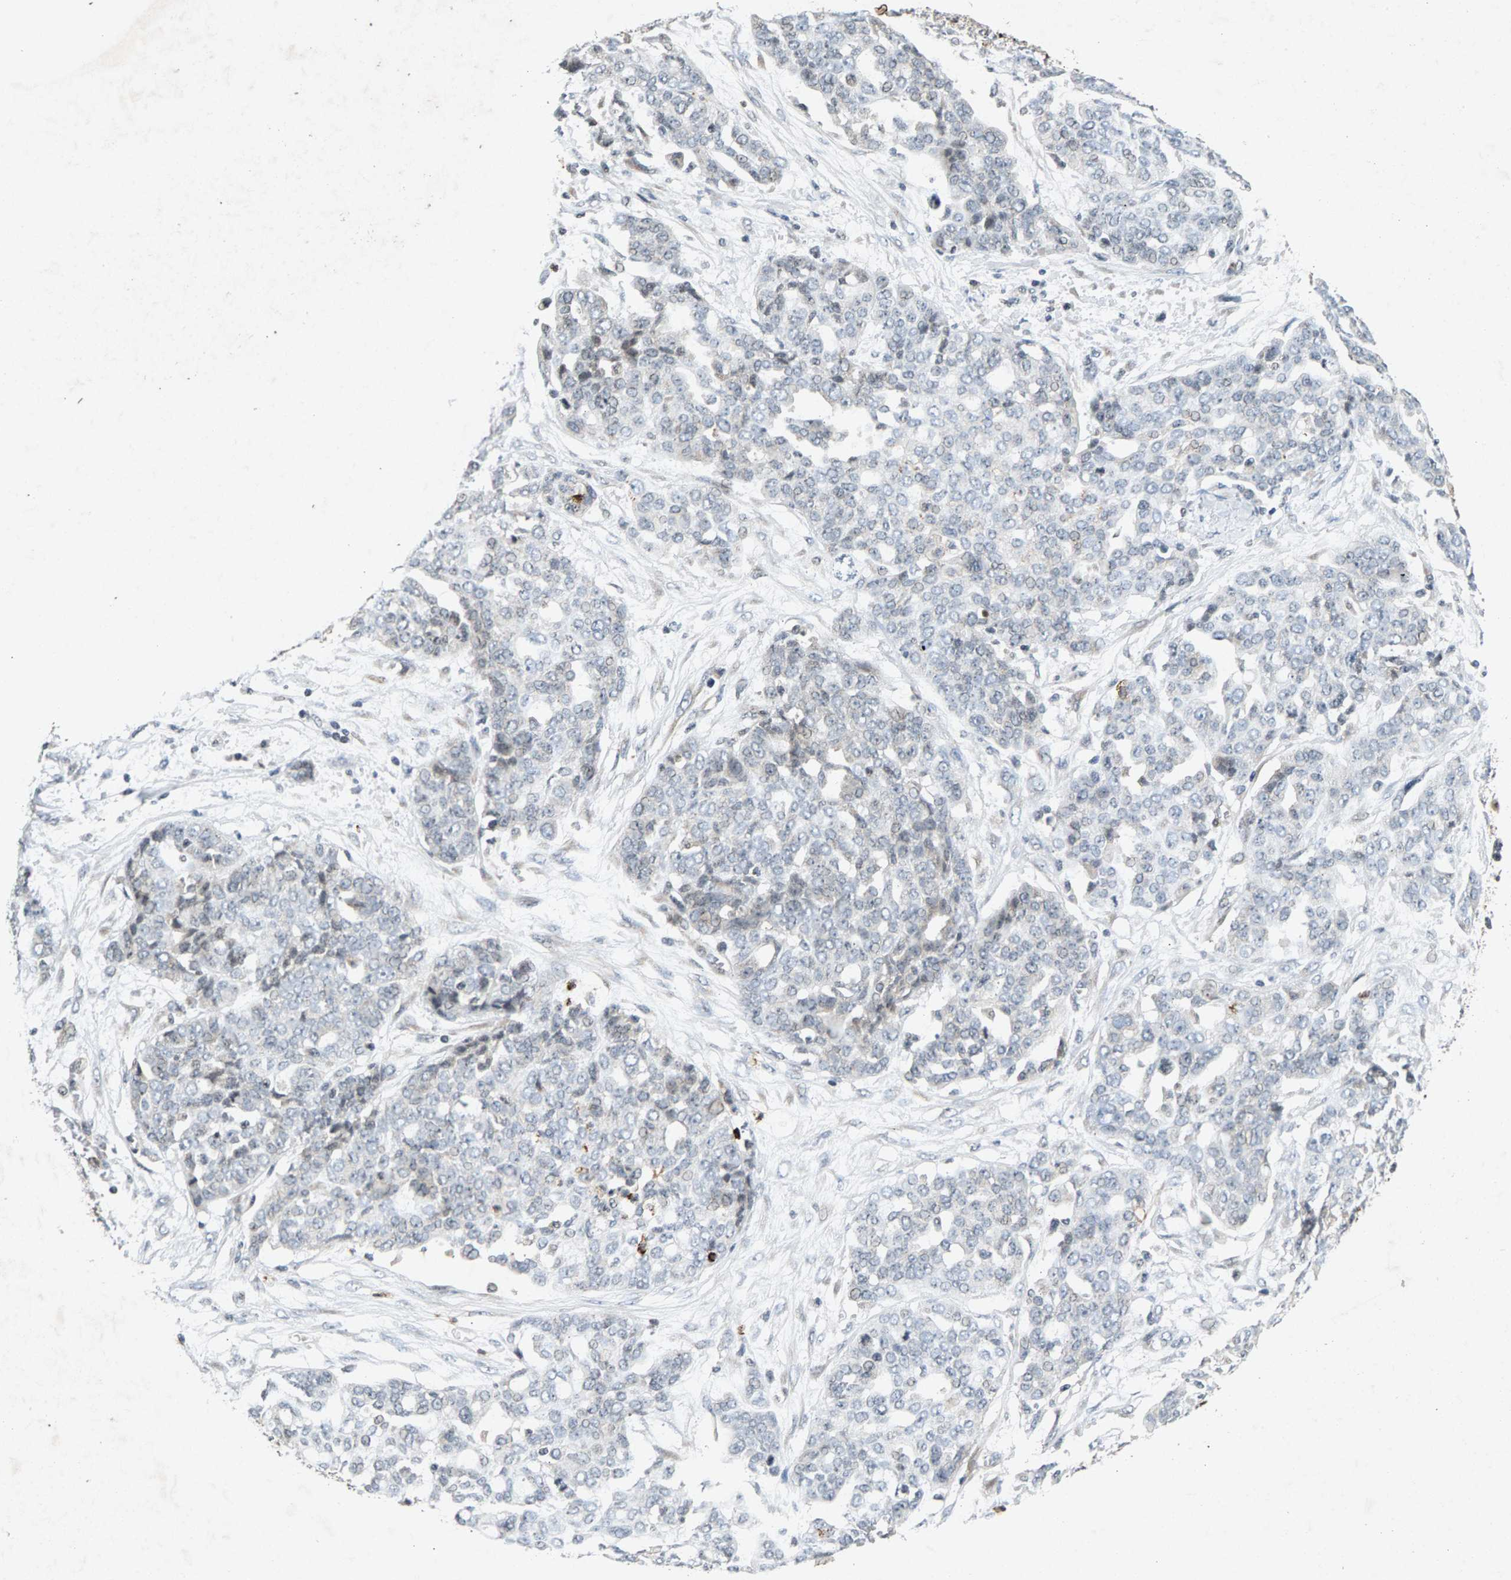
{"staining": {"intensity": "negative", "quantity": "none", "location": "none"}, "tissue": "ovarian cancer", "cell_type": "Tumor cells", "image_type": "cancer", "snomed": [{"axis": "morphology", "description": "Cystadenocarcinoma, serous, NOS"}, {"axis": "topography", "description": "Soft tissue"}, {"axis": "topography", "description": "Ovary"}], "caption": "A micrograph of ovarian serous cystadenocarcinoma stained for a protein reveals no brown staining in tumor cells.", "gene": "ZPR1", "patient": {"sex": "female", "age": 57}}